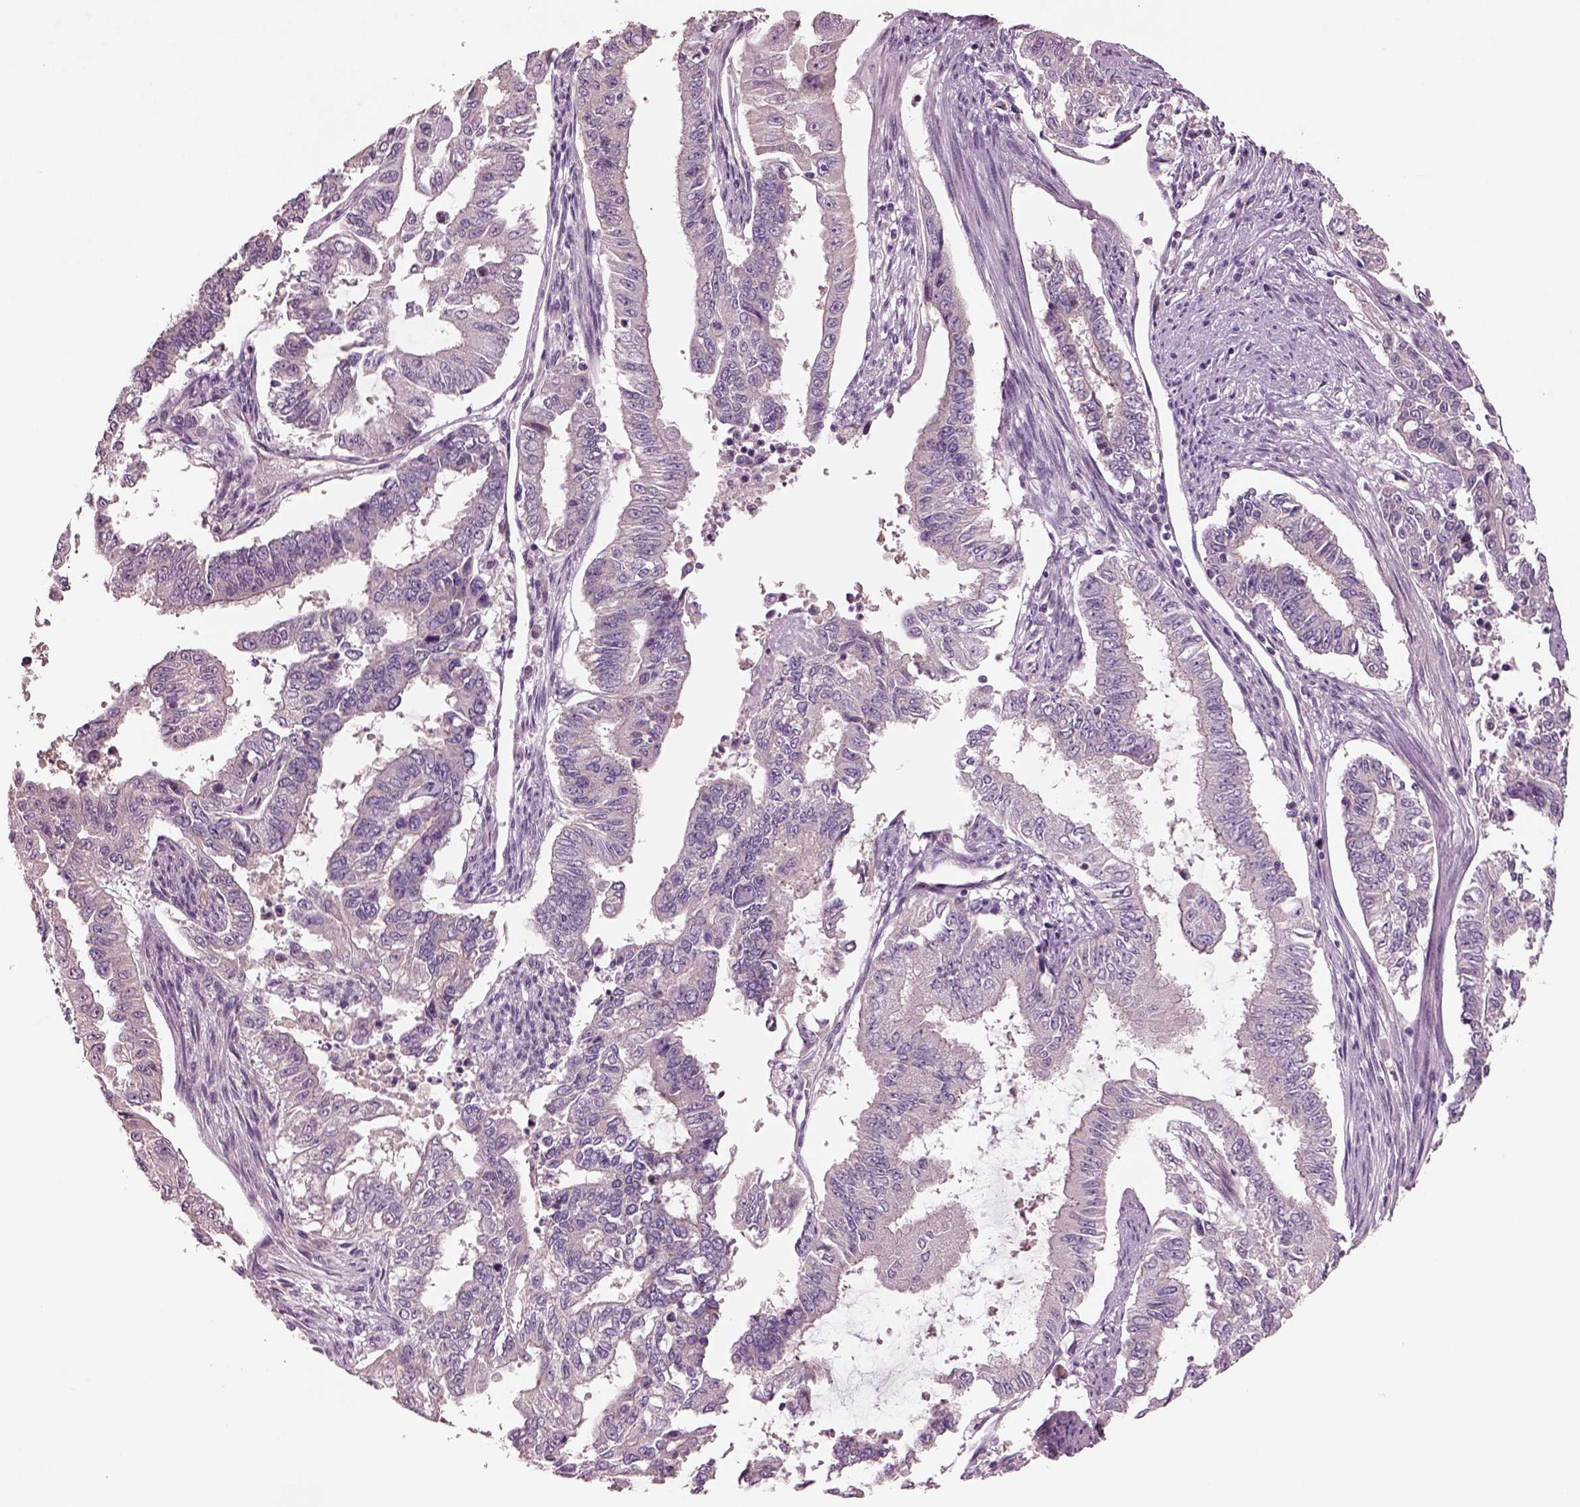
{"staining": {"intensity": "negative", "quantity": "none", "location": "none"}, "tissue": "endometrial cancer", "cell_type": "Tumor cells", "image_type": "cancer", "snomed": [{"axis": "morphology", "description": "Adenocarcinoma, NOS"}, {"axis": "topography", "description": "Uterus"}], "caption": "Immunohistochemistry histopathology image of human endometrial adenocarcinoma stained for a protein (brown), which demonstrates no expression in tumor cells. (Brightfield microscopy of DAB (3,3'-diaminobenzidine) immunohistochemistry at high magnification).", "gene": "DUOXA2", "patient": {"sex": "female", "age": 59}}